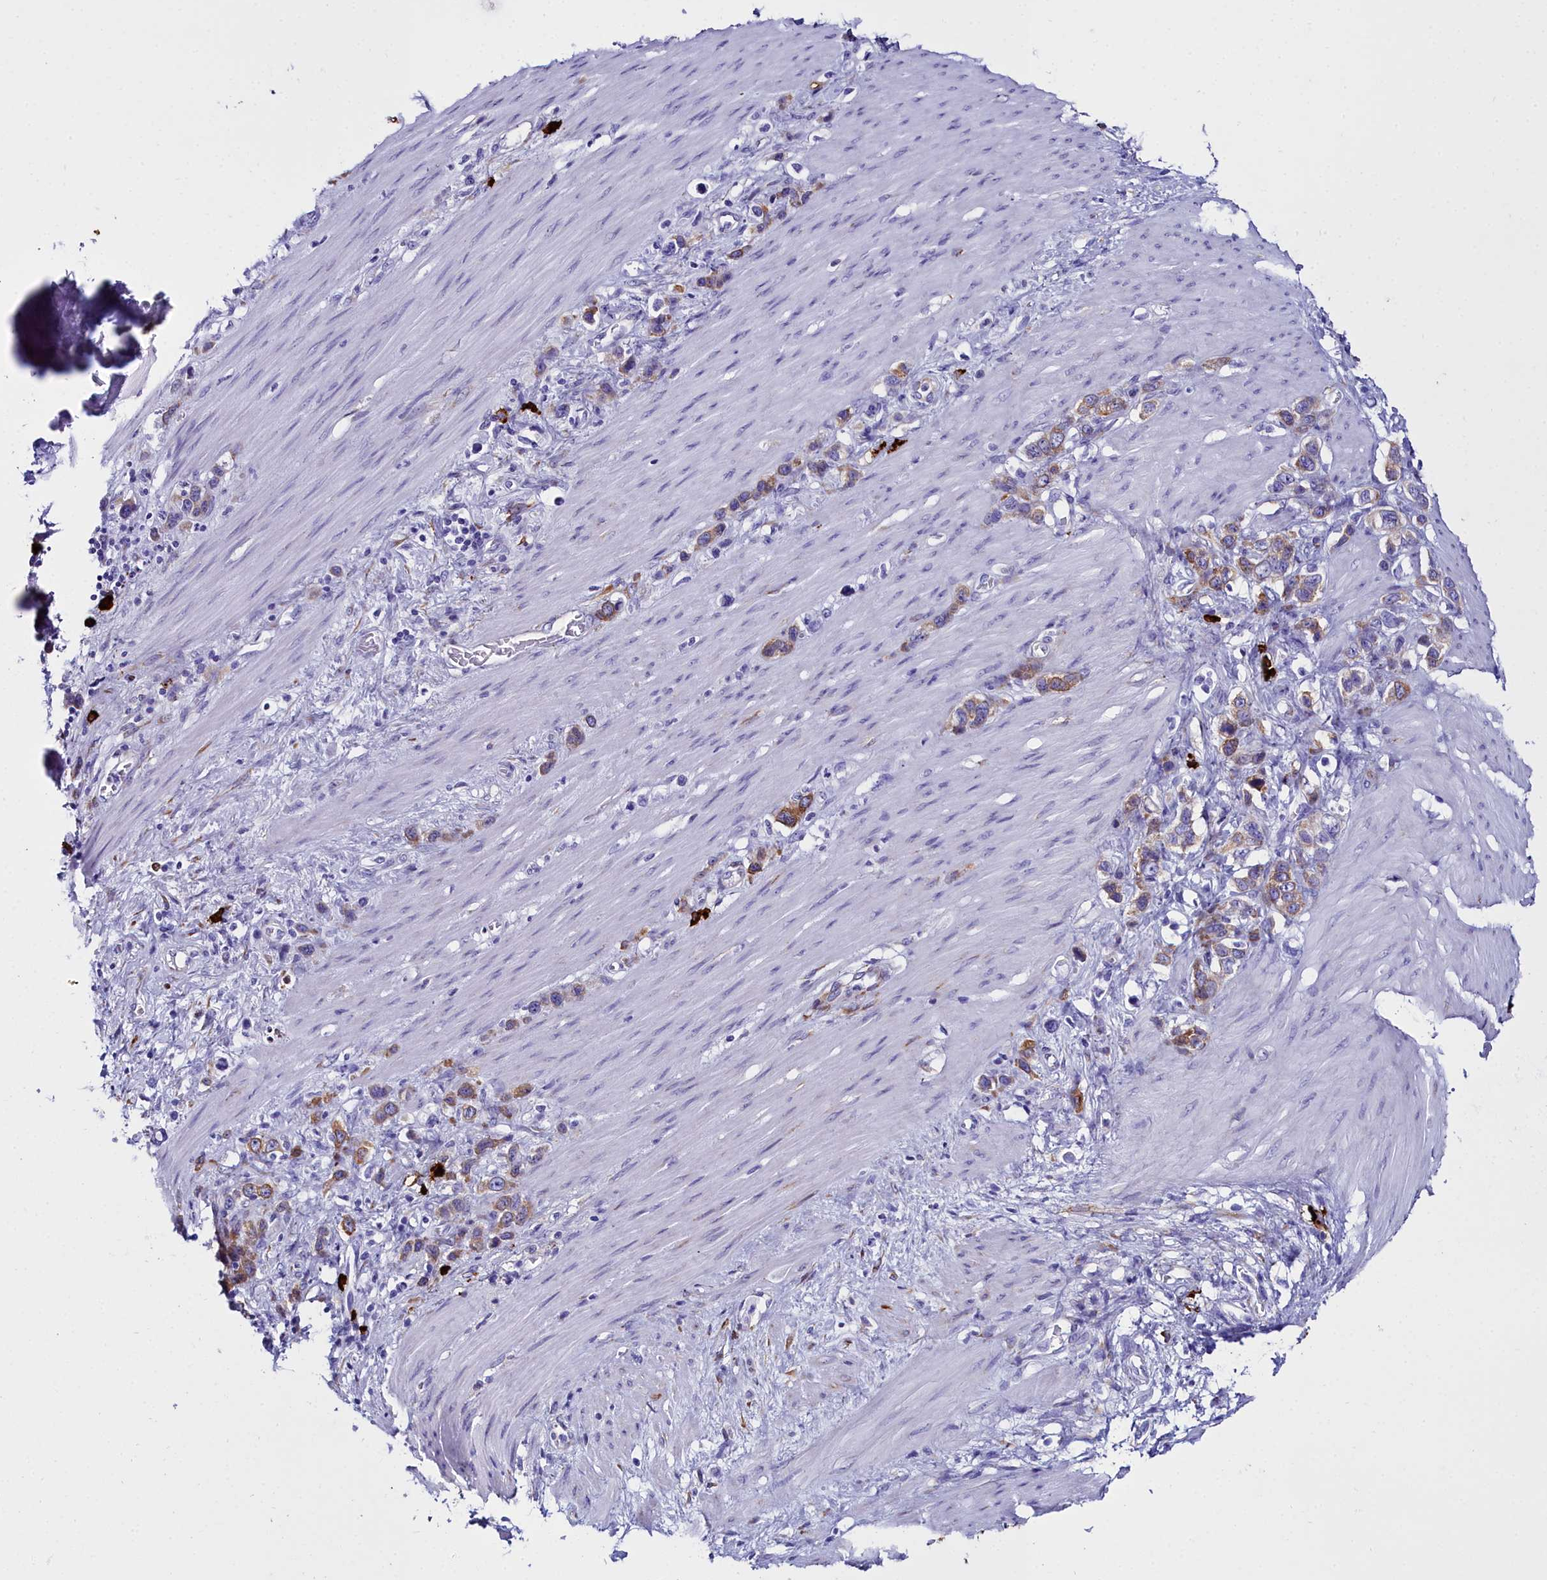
{"staining": {"intensity": "moderate", "quantity": ">75%", "location": "cytoplasmic/membranous"}, "tissue": "stomach cancer", "cell_type": "Tumor cells", "image_type": "cancer", "snomed": [{"axis": "morphology", "description": "Adenocarcinoma, NOS"}, {"axis": "morphology", "description": "Adenocarcinoma, High grade"}, {"axis": "topography", "description": "Stomach, upper"}, {"axis": "topography", "description": "Stomach, lower"}], "caption": "Approximately >75% of tumor cells in human stomach cancer (high-grade adenocarcinoma) exhibit moderate cytoplasmic/membranous protein positivity as visualized by brown immunohistochemical staining.", "gene": "TXNDC5", "patient": {"sex": "female", "age": 65}}